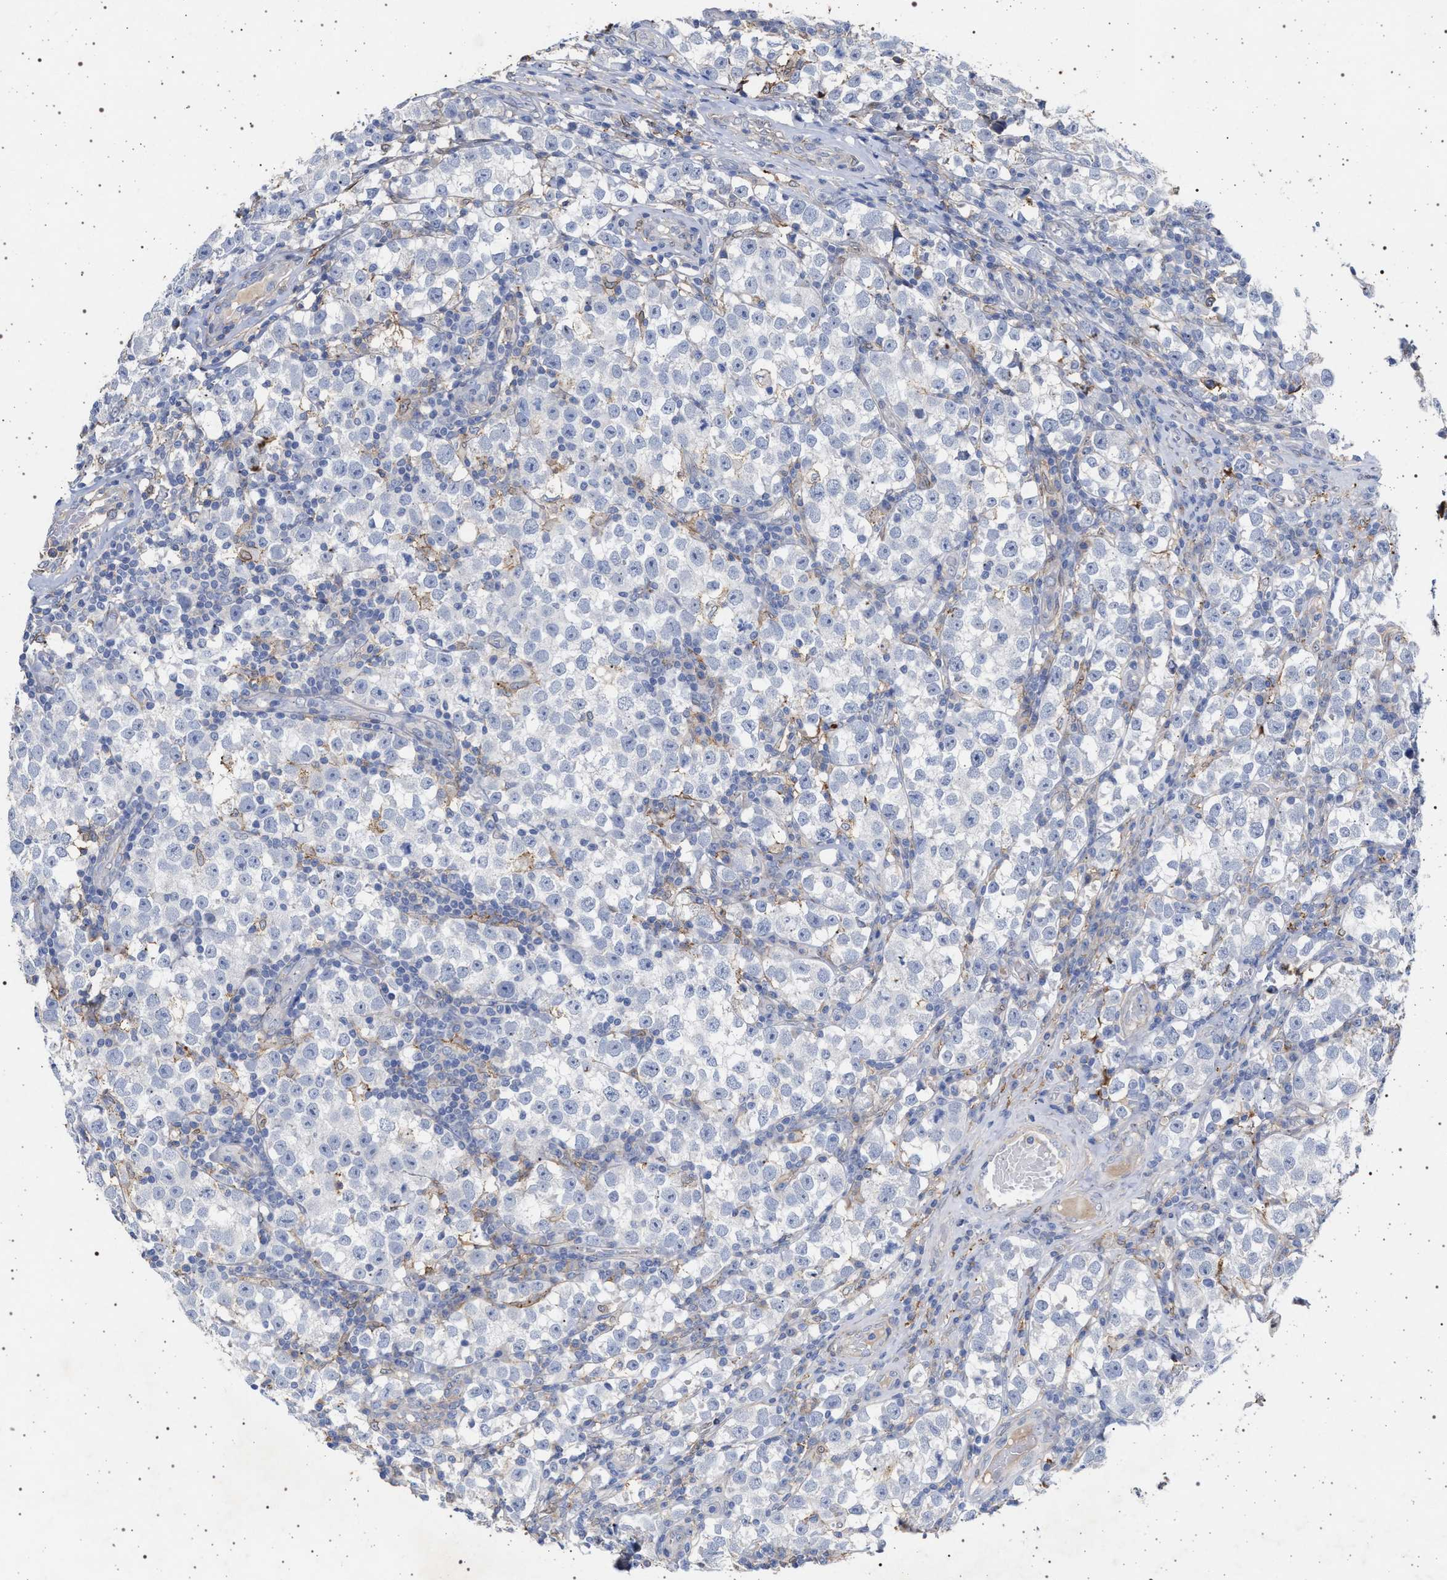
{"staining": {"intensity": "negative", "quantity": "none", "location": "none"}, "tissue": "testis cancer", "cell_type": "Tumor cells", "image_type": "cancer", "snomed": [{"axis": "morphology", "description": "Normal tissue, NOS"}, {"axis": "morphology", "description": "Seminoma, NOS"}, {"axis": "topography", "description": "Testis"}], "caption": "The photomicrograph reveals no staining of tumor cells in testis cancer (seminoma). The staining was performed using DAB (3,3'-diaminobenzidine) to visualize the protein expression in brown, while the nuclei were stained in blue with hematoxylin (Magnification: 20x).", "gene": "PLG", "patient": {"sex": "male", "age": 43}}